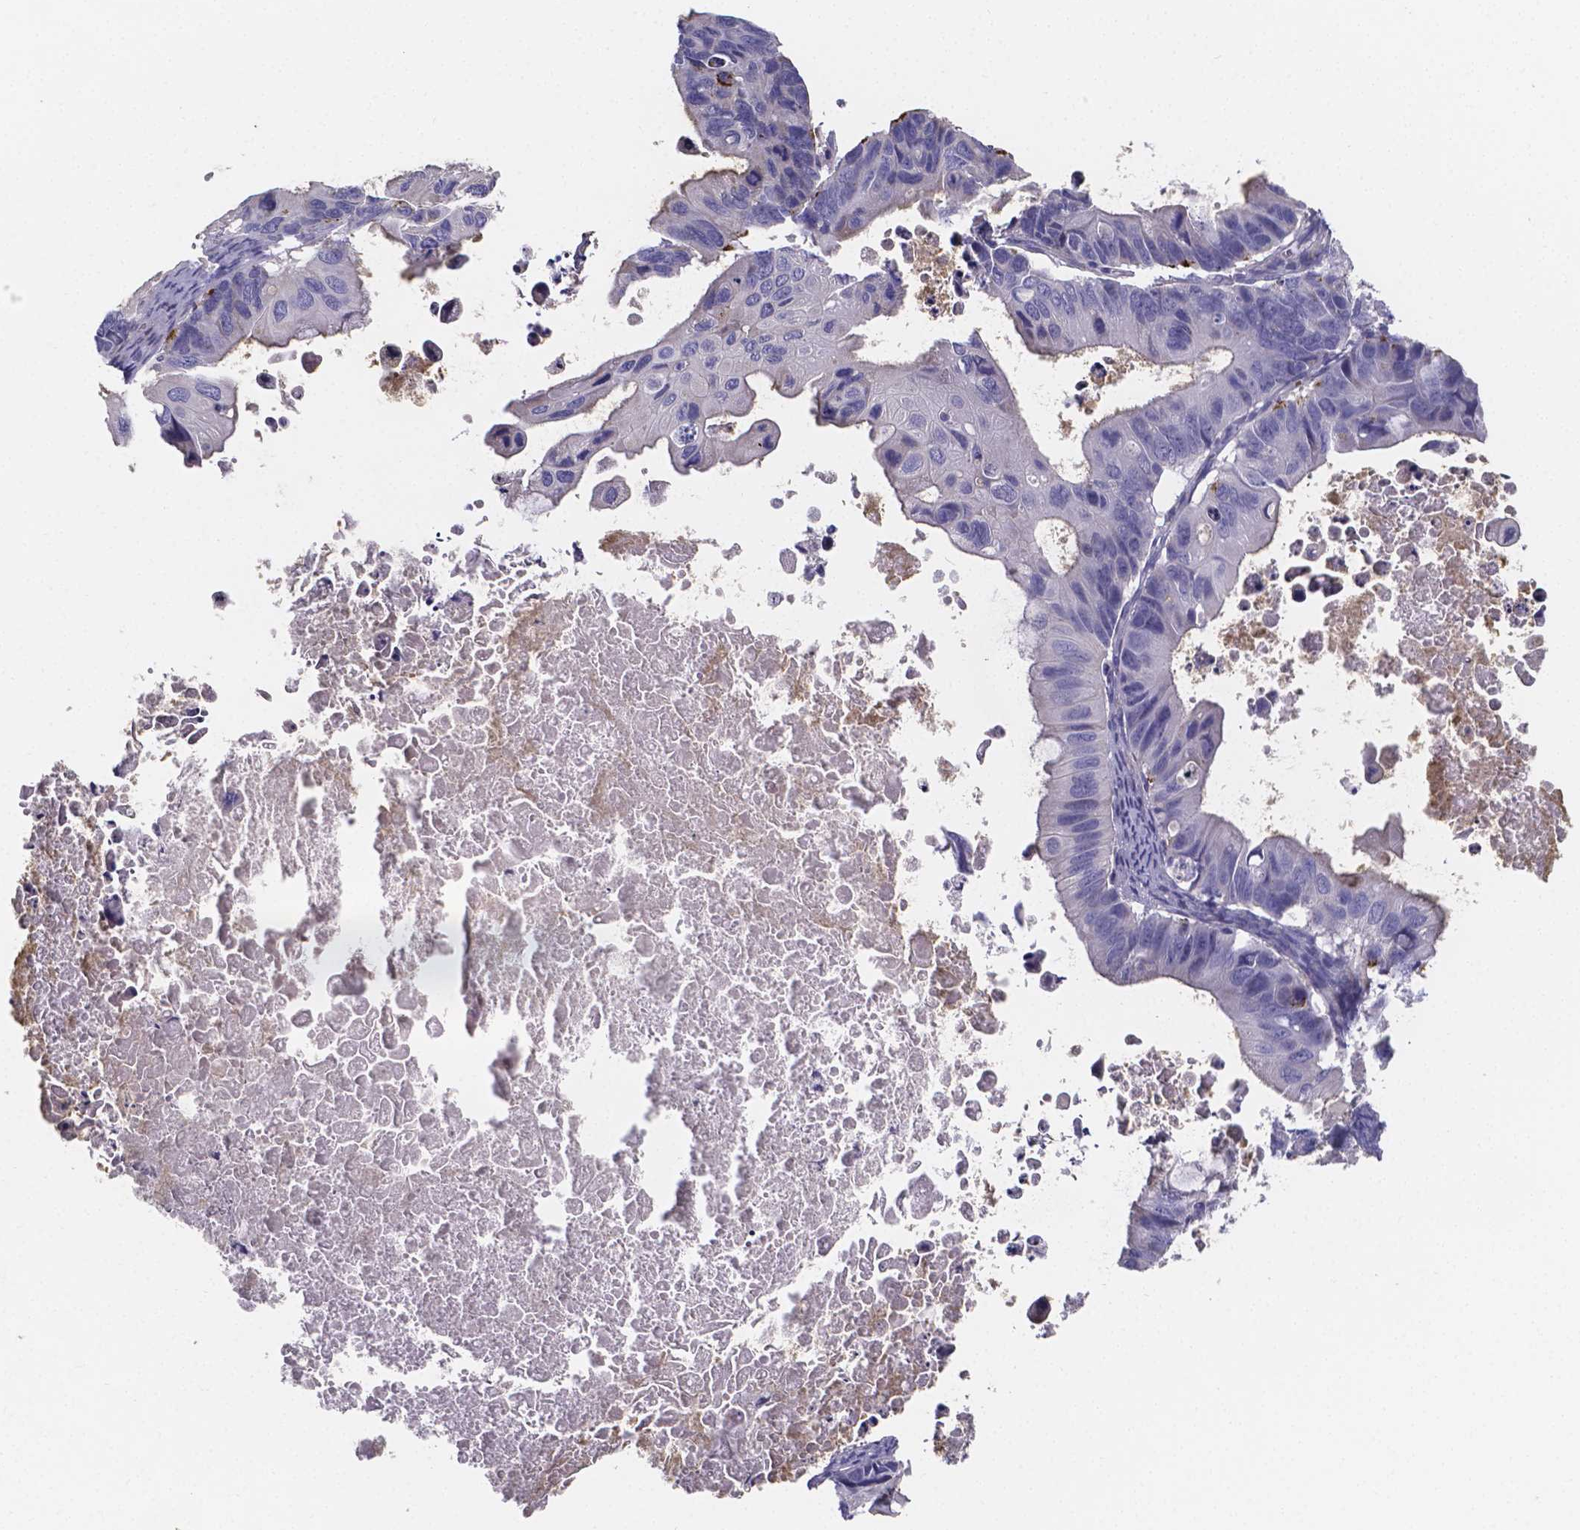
{"staining": {"intensity": "negative", "quantity": "none", "location": "none"}, "tissue": "ovarian cancer", "cell_type": "Tumor cells", "image_type": "cancer", "snomed": [{"axis": "morphology", "description": "Cystadenocarcinoma, mucinous, NOS"}, {"axis": "topography", "description": "Ovary"}], "caption": "Immunohistochemistry (IHC) of mucinous cystadenocarcinoma (ovarian) exhibits no staining in tumor cells.", "gene": "GABRA3", "patient": {"sex": "female", "age": 64}}